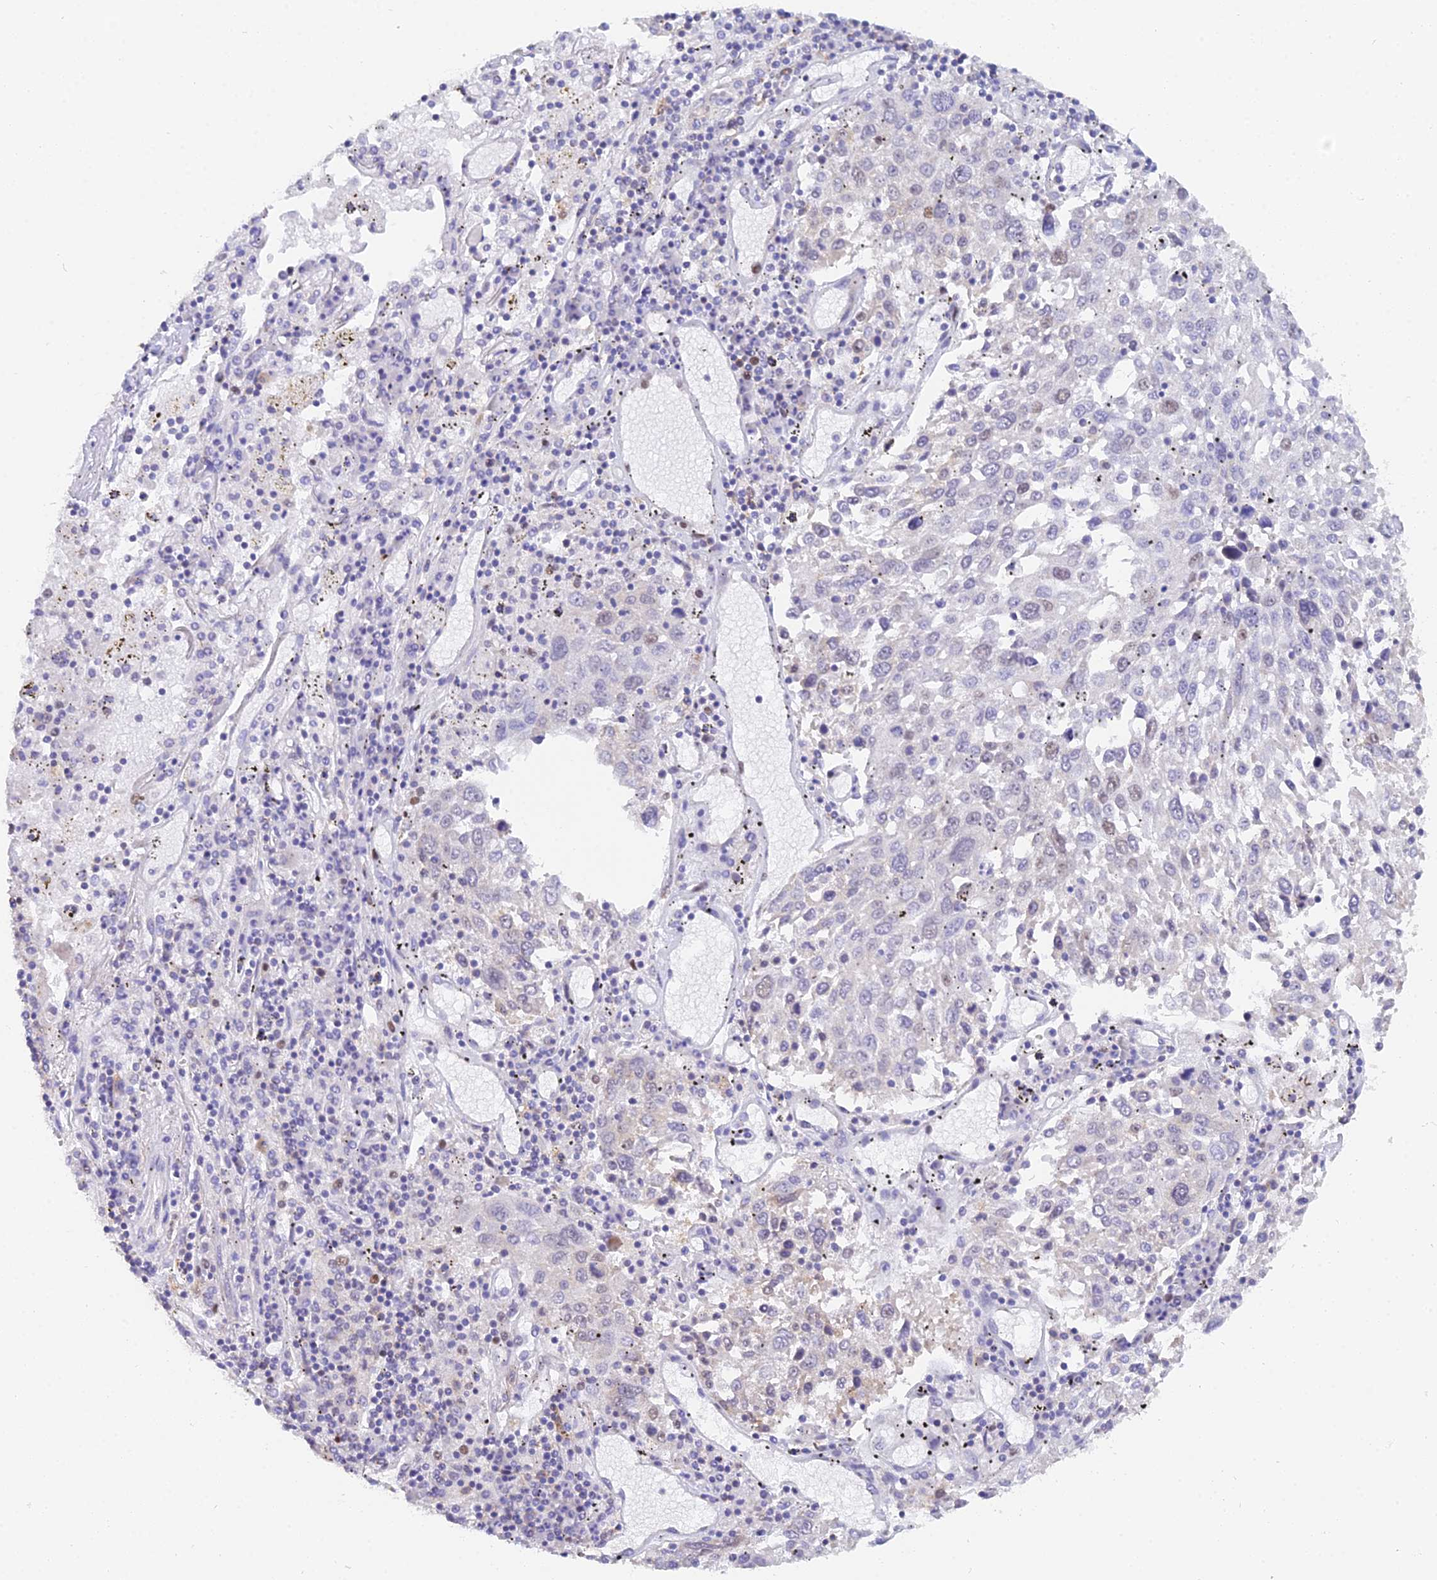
{"staining": {"intensity": "weak", "quantity": "<25%", "location": "nuclear"}, "tissue": "lung cancer", "cell_type": "Tumor cells", "image_type": "cancer", "snomed": [{"axis": "morphology", "description": "Squamous cell carcinoma, NOS"}, {"axis": "topography", "description": "Lung"}], "caption": "Tumor cells show no significant protein positivity in lung cancer (squamous cell carcinoma).", "gene": "MCM2", "patient": {"sex": "male", "age": 65}}